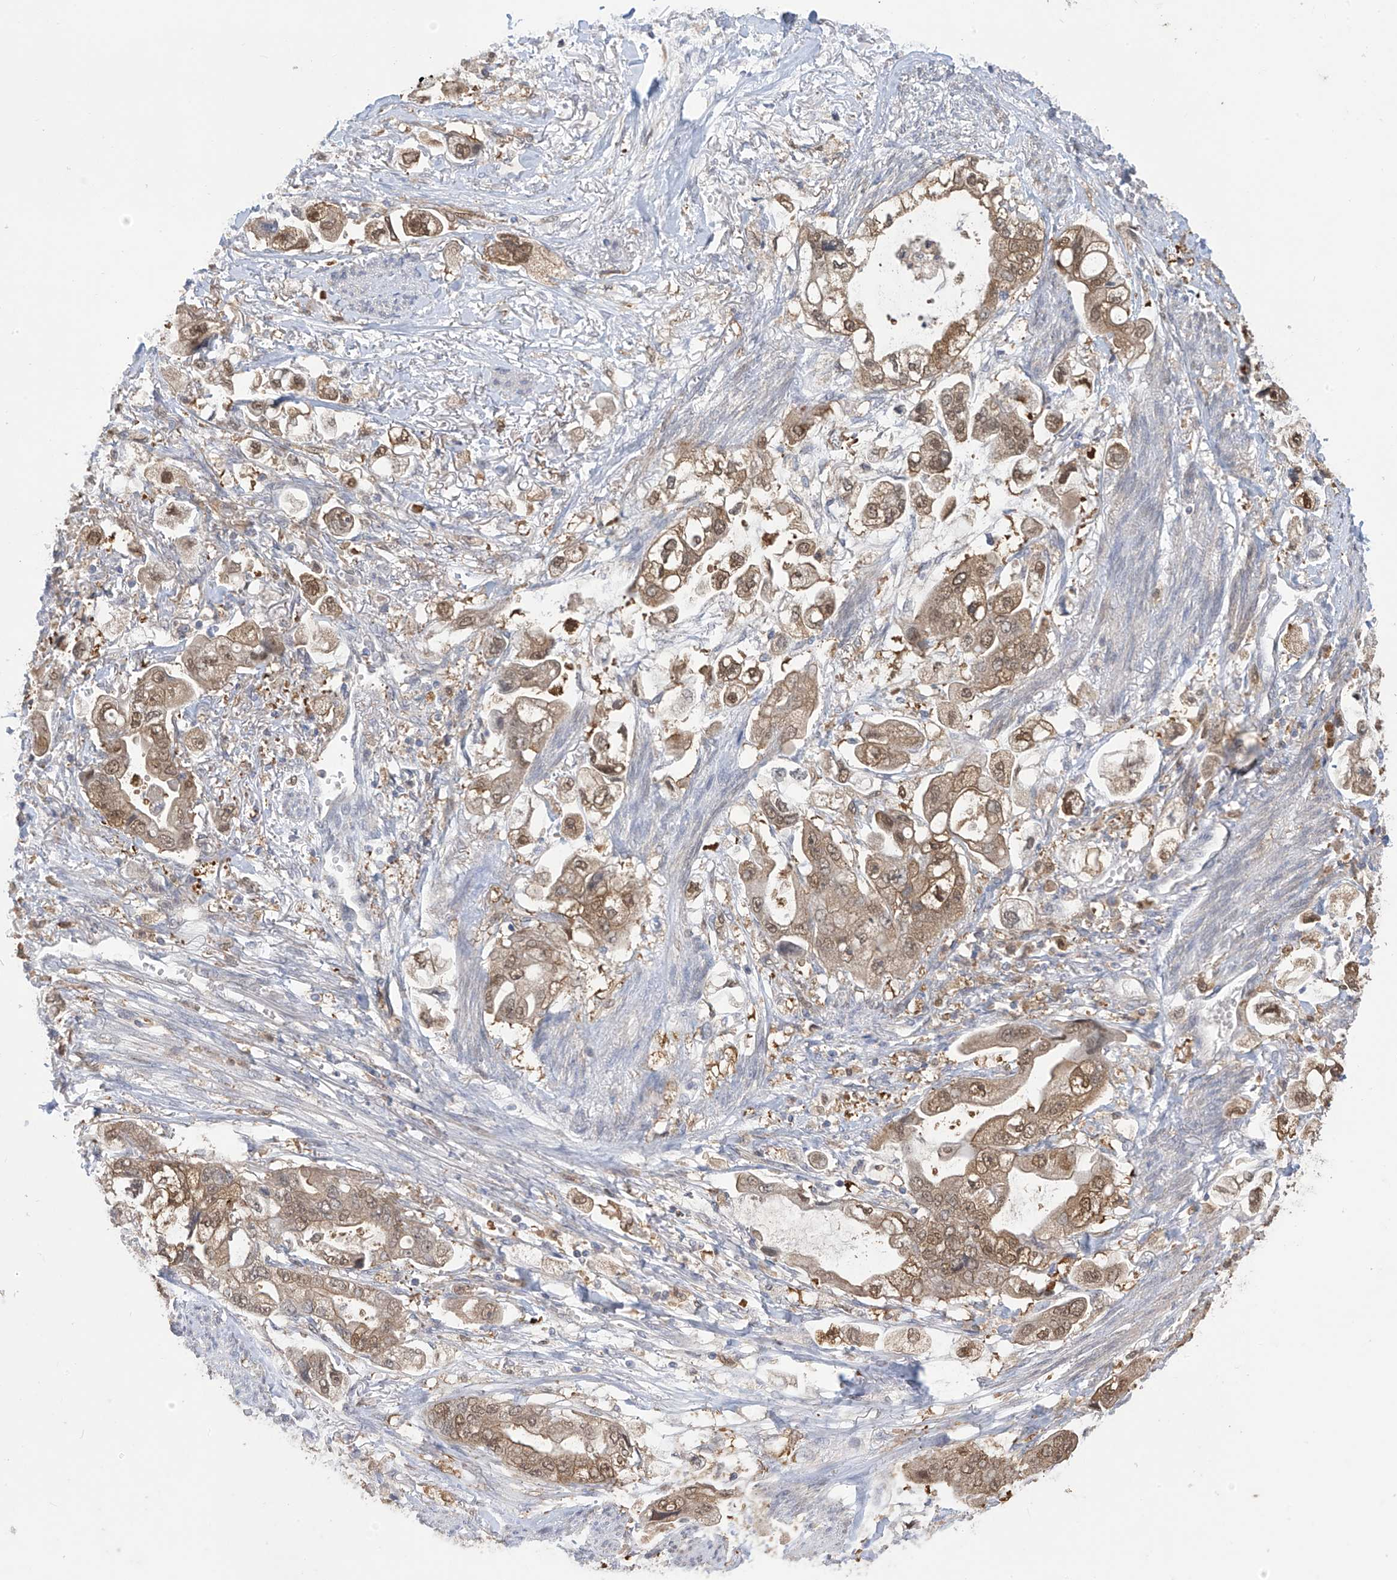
{"staining": {"intensity": "moderate", "quantity": ">75%", "location": "cytoplasmic/membranous,nuclear"}, "tissue": "stomach cancer", "cell_type": "Tumor cells", "image_type": "cancer", "snomed": [{"axis": "morphology", "description": "Adenocarcinoma, NOS"}, {"axis": "topography", "description": "Stomach"}], "caption": "Immunohistochemistry (IHC) image of human adenocarcinoma (stomach) stained for a protein (brown), which exhibits medium levels of moderate cytoplasmic/membranous and nuclear expression in about >75% of tumor cells.", "gene": "IDH1", "patient": {"sex": "male", "age": 62}}